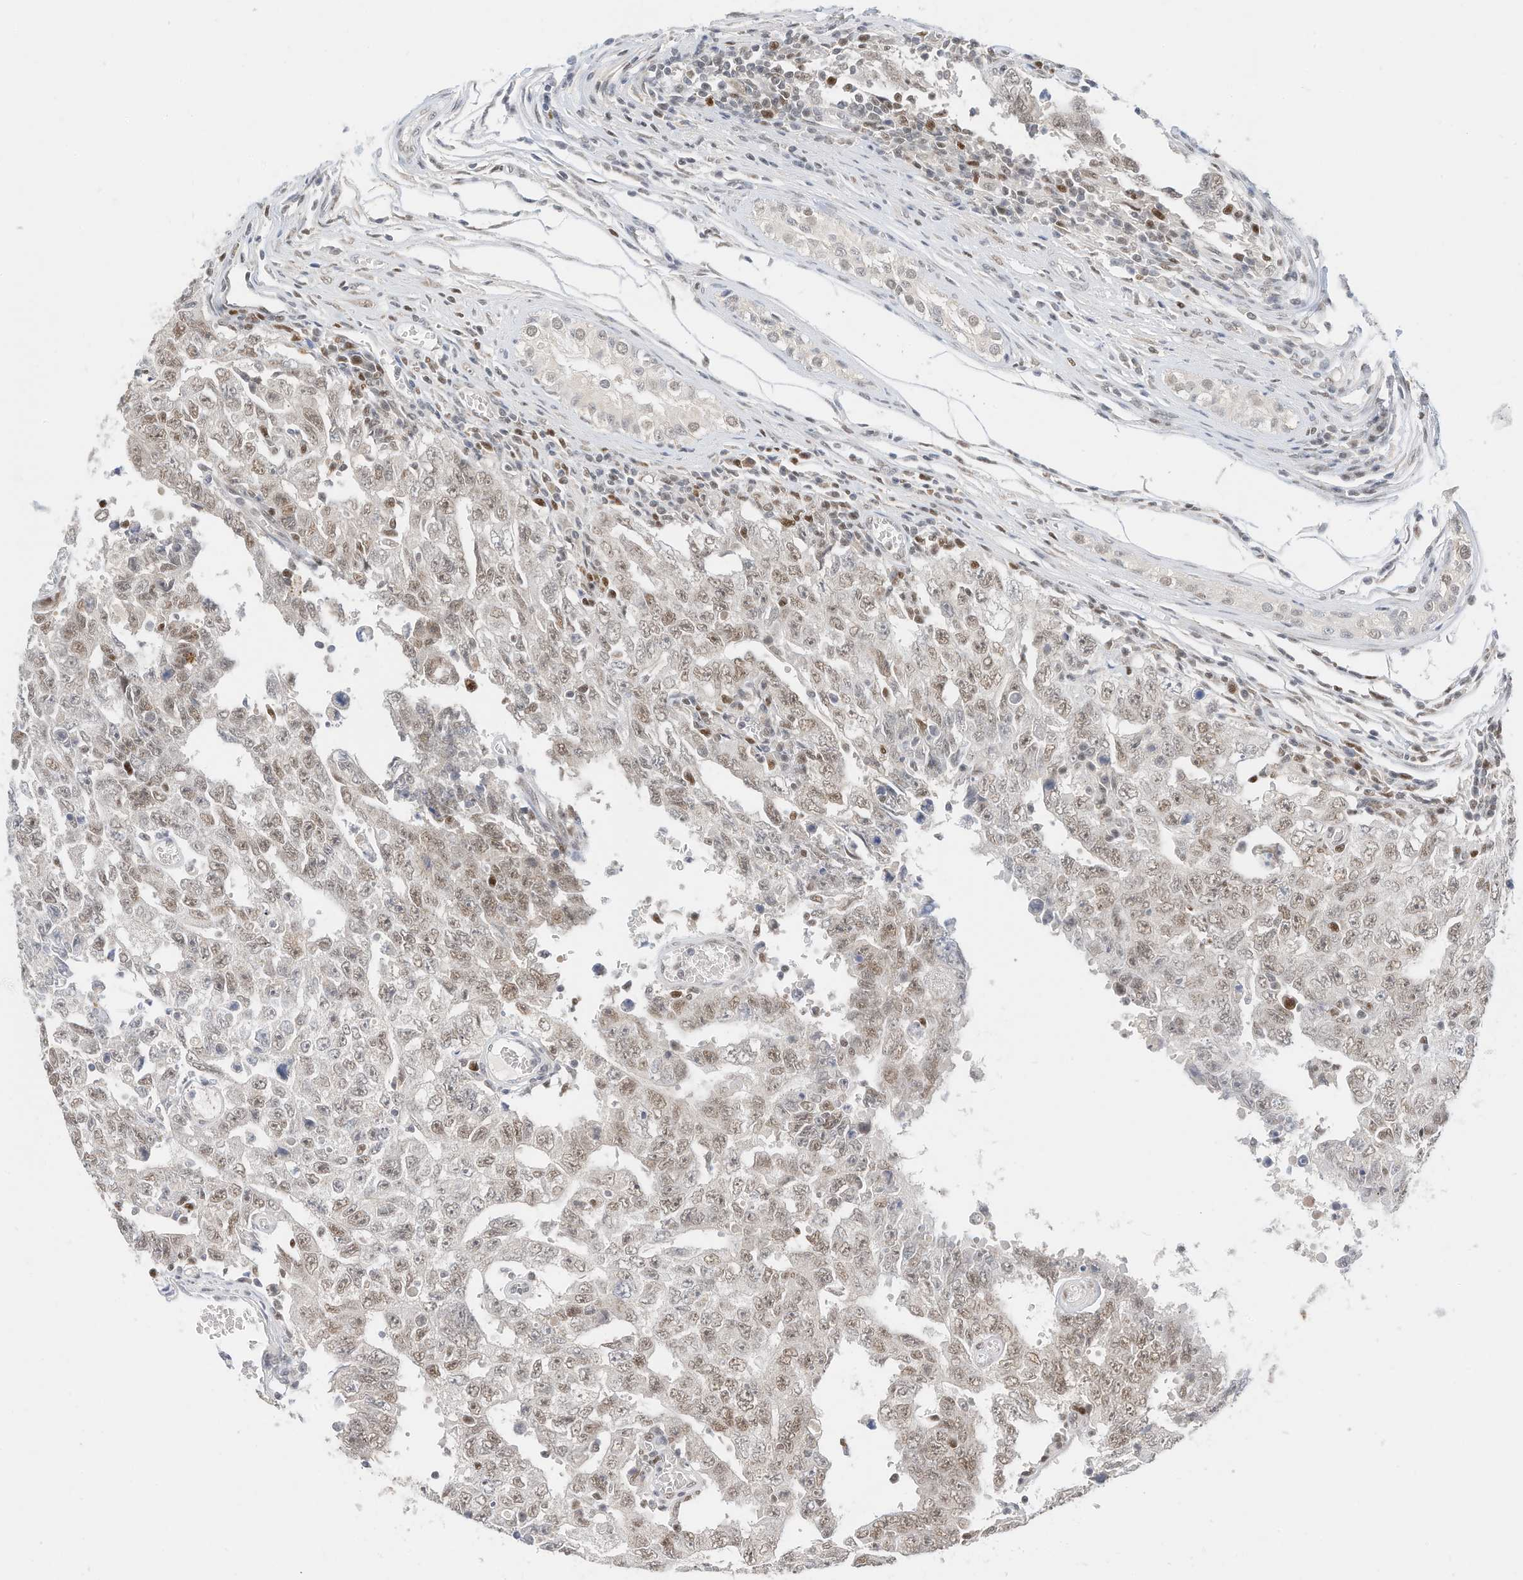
{"staining": {"intensity": "moderate", "quantity": "25%-75%", "location": "nuclear"}, "tissue": "testis cancer", "cell_type": "Tumor cells", "image_type": "cancer", "snomed": [{"axis": "morphology", "description": "Carcinoma, Embryonal, NOS"}, {"axis": "topography", "description": "Testis"}], "caption": "DAB (3,3'-diaminobenzidine) immunohistochemical staining of embryonal carcinoma (testis) reveals moderate nuclear protein positivity in about 25%-75% of tumor cells. The staining was performed using DAB, with brown indicating positive protein expression. Nuclei are stained blue with hematoxylin.", "gene": "OGT", "patient": {"sex": "male", "age": 26}}